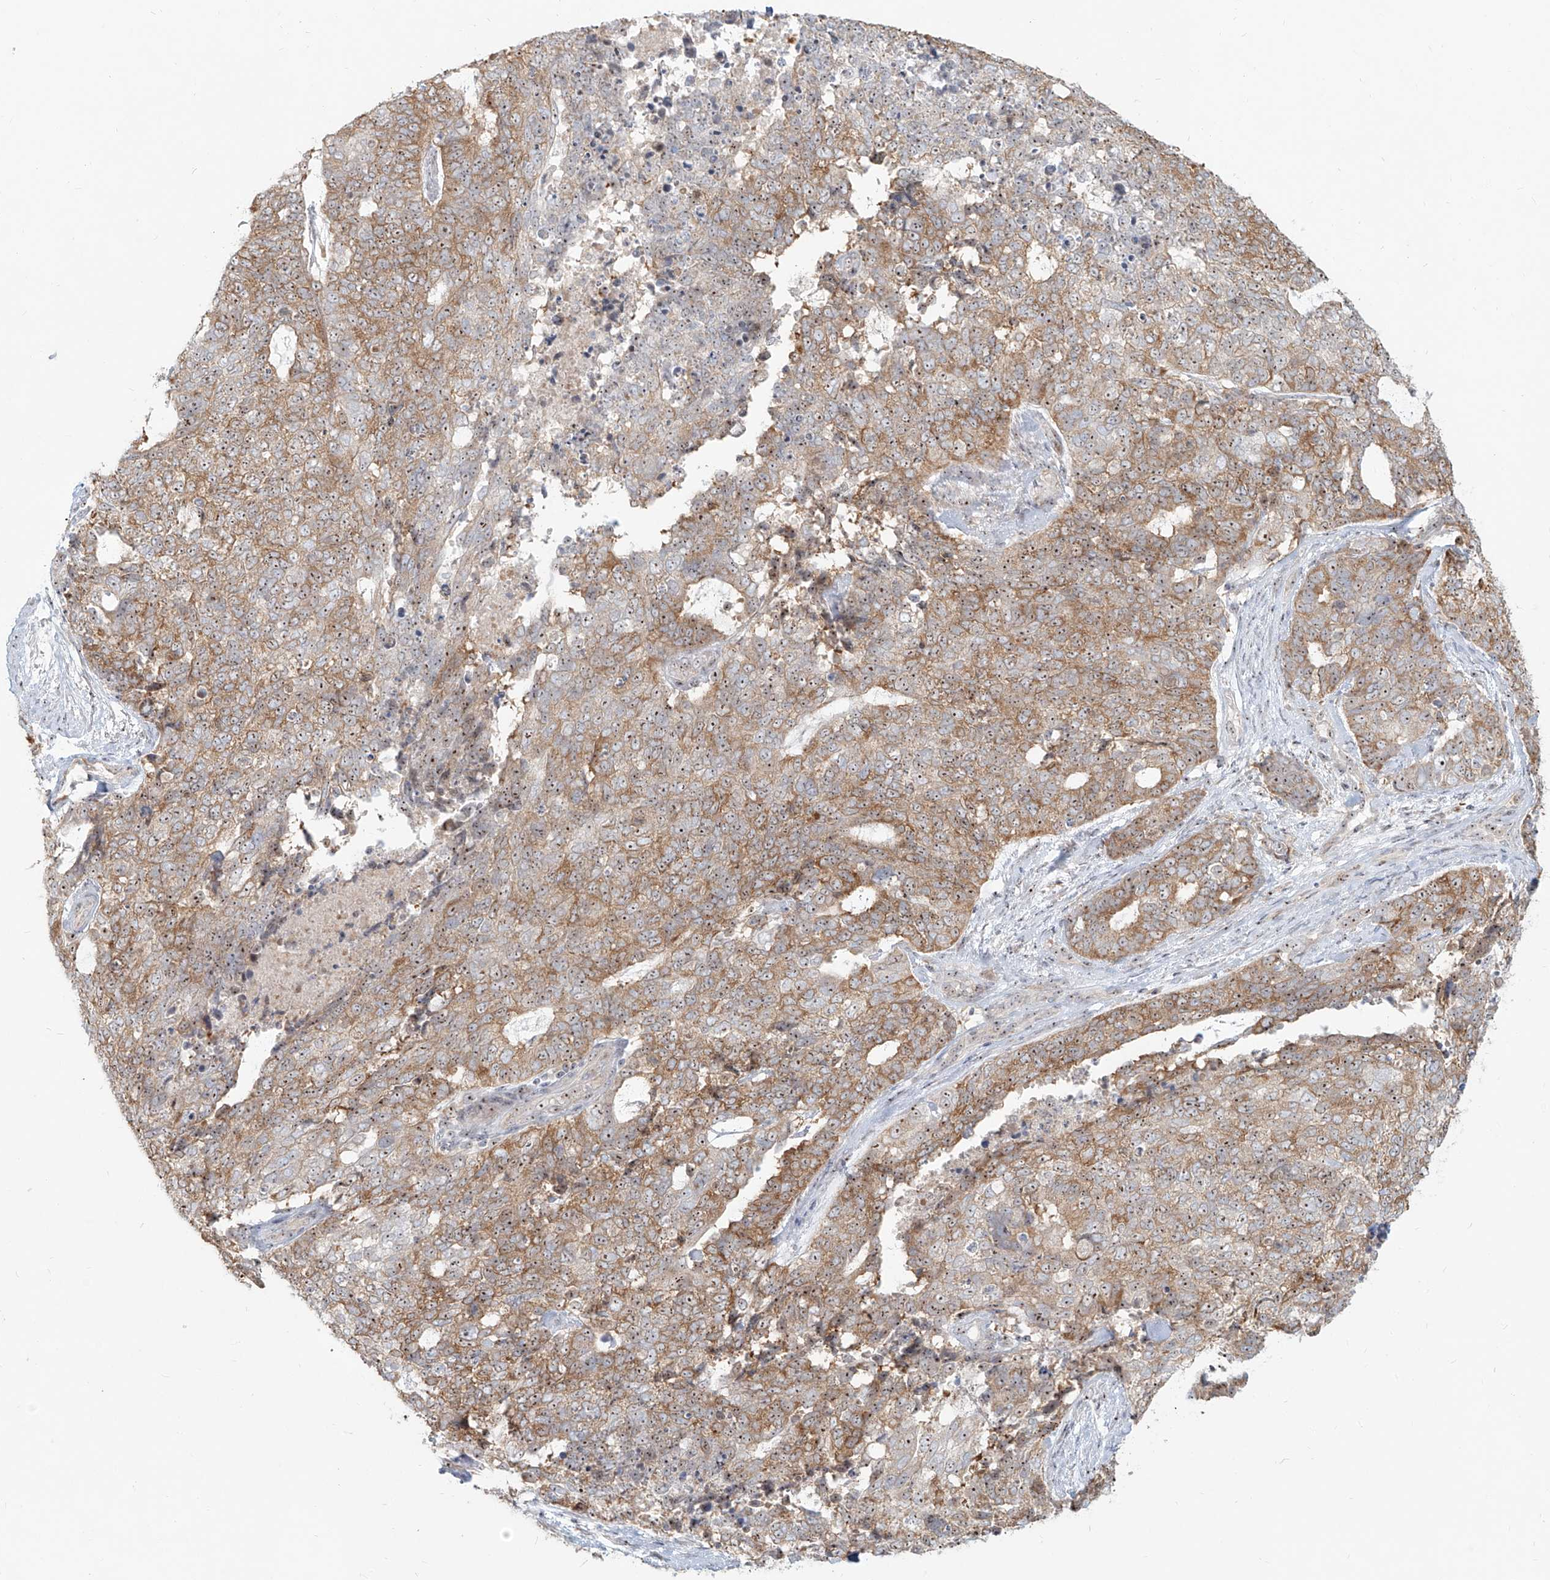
{"staining": {"intensity": "moderate", "quantity": ">75%", "location": "cytoplasmic/membranous,nuclear"}, "tissue": "cervical cancer", "cell_type": "Tumor cells", "image_type": "cancer", "snomed": [{"axis": "morphology", "description": "Squamous cell carcinoma, NOS"}, {"axis": "topography", "description": "Cervix"}], "caption": "Moderate cytoplasmic/membranous and nuclear positivity for a protein is appreciated in approximately >75% of tumor cells of cervical squamous cell carcinoma using immunohistochemistry (IHC).", "gene": "BYSL", "patient": {"sex": "female", "age": 63}}